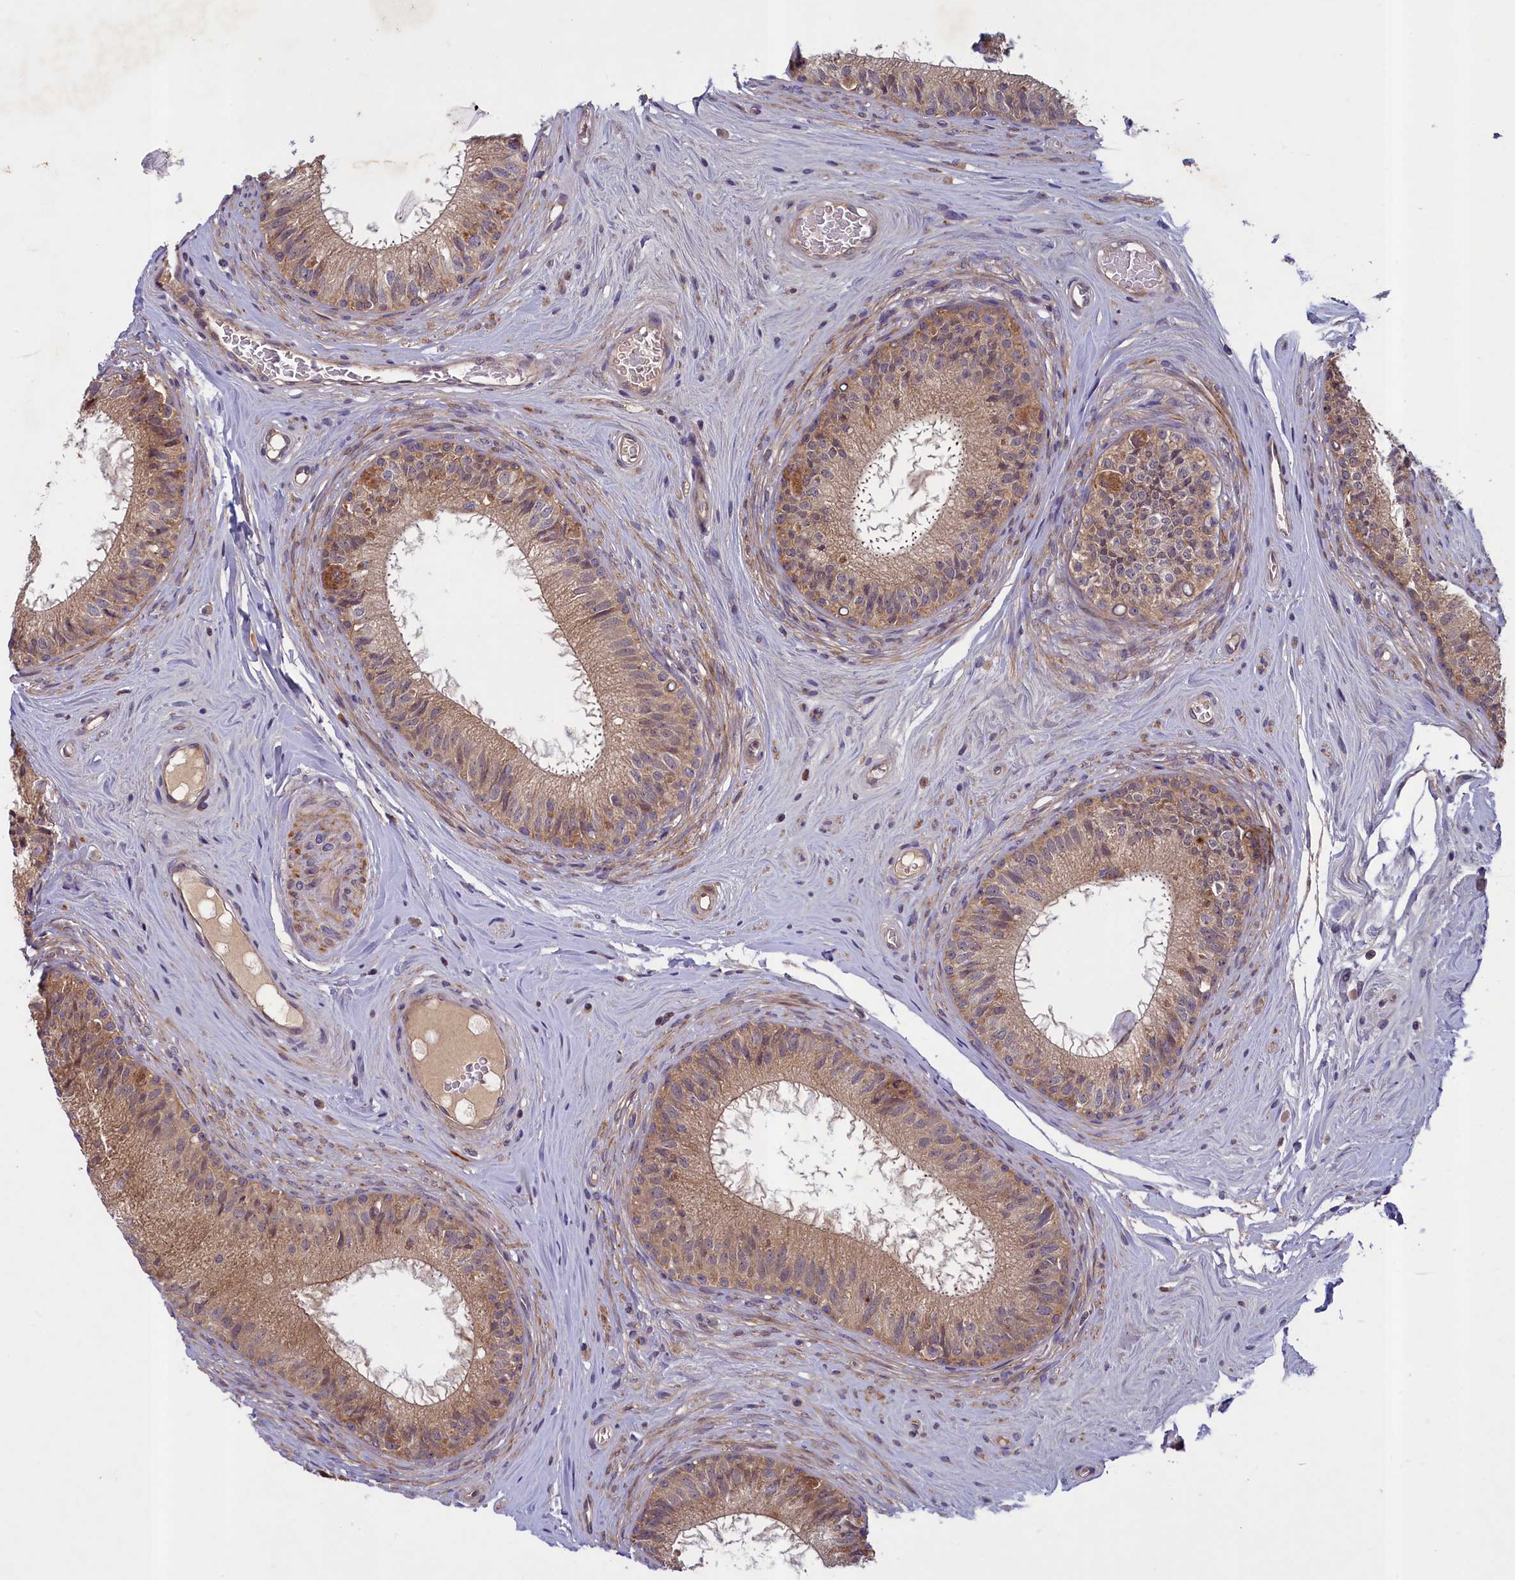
{"staining": {"intensity": "moderate", "quantity": ">75%", "location": "cytoplasmic/membranous"}, "tissue": "epididymis", "cell_type": "Glandular cells", "image_type": "normal", "snomed": [{"axis": "morphology", "description": "Normal tissue, NOS"}, {"axis": "topography", "description": "Epididymis"}], "caption": "Epididymis stained with immunohistochemistry demonstrates moderate cytoplasmic/membranous positivity in approximately >75% of glandular cells.", "gene": "NUBP1", "patient": {"sex": "male", "age": 33}}